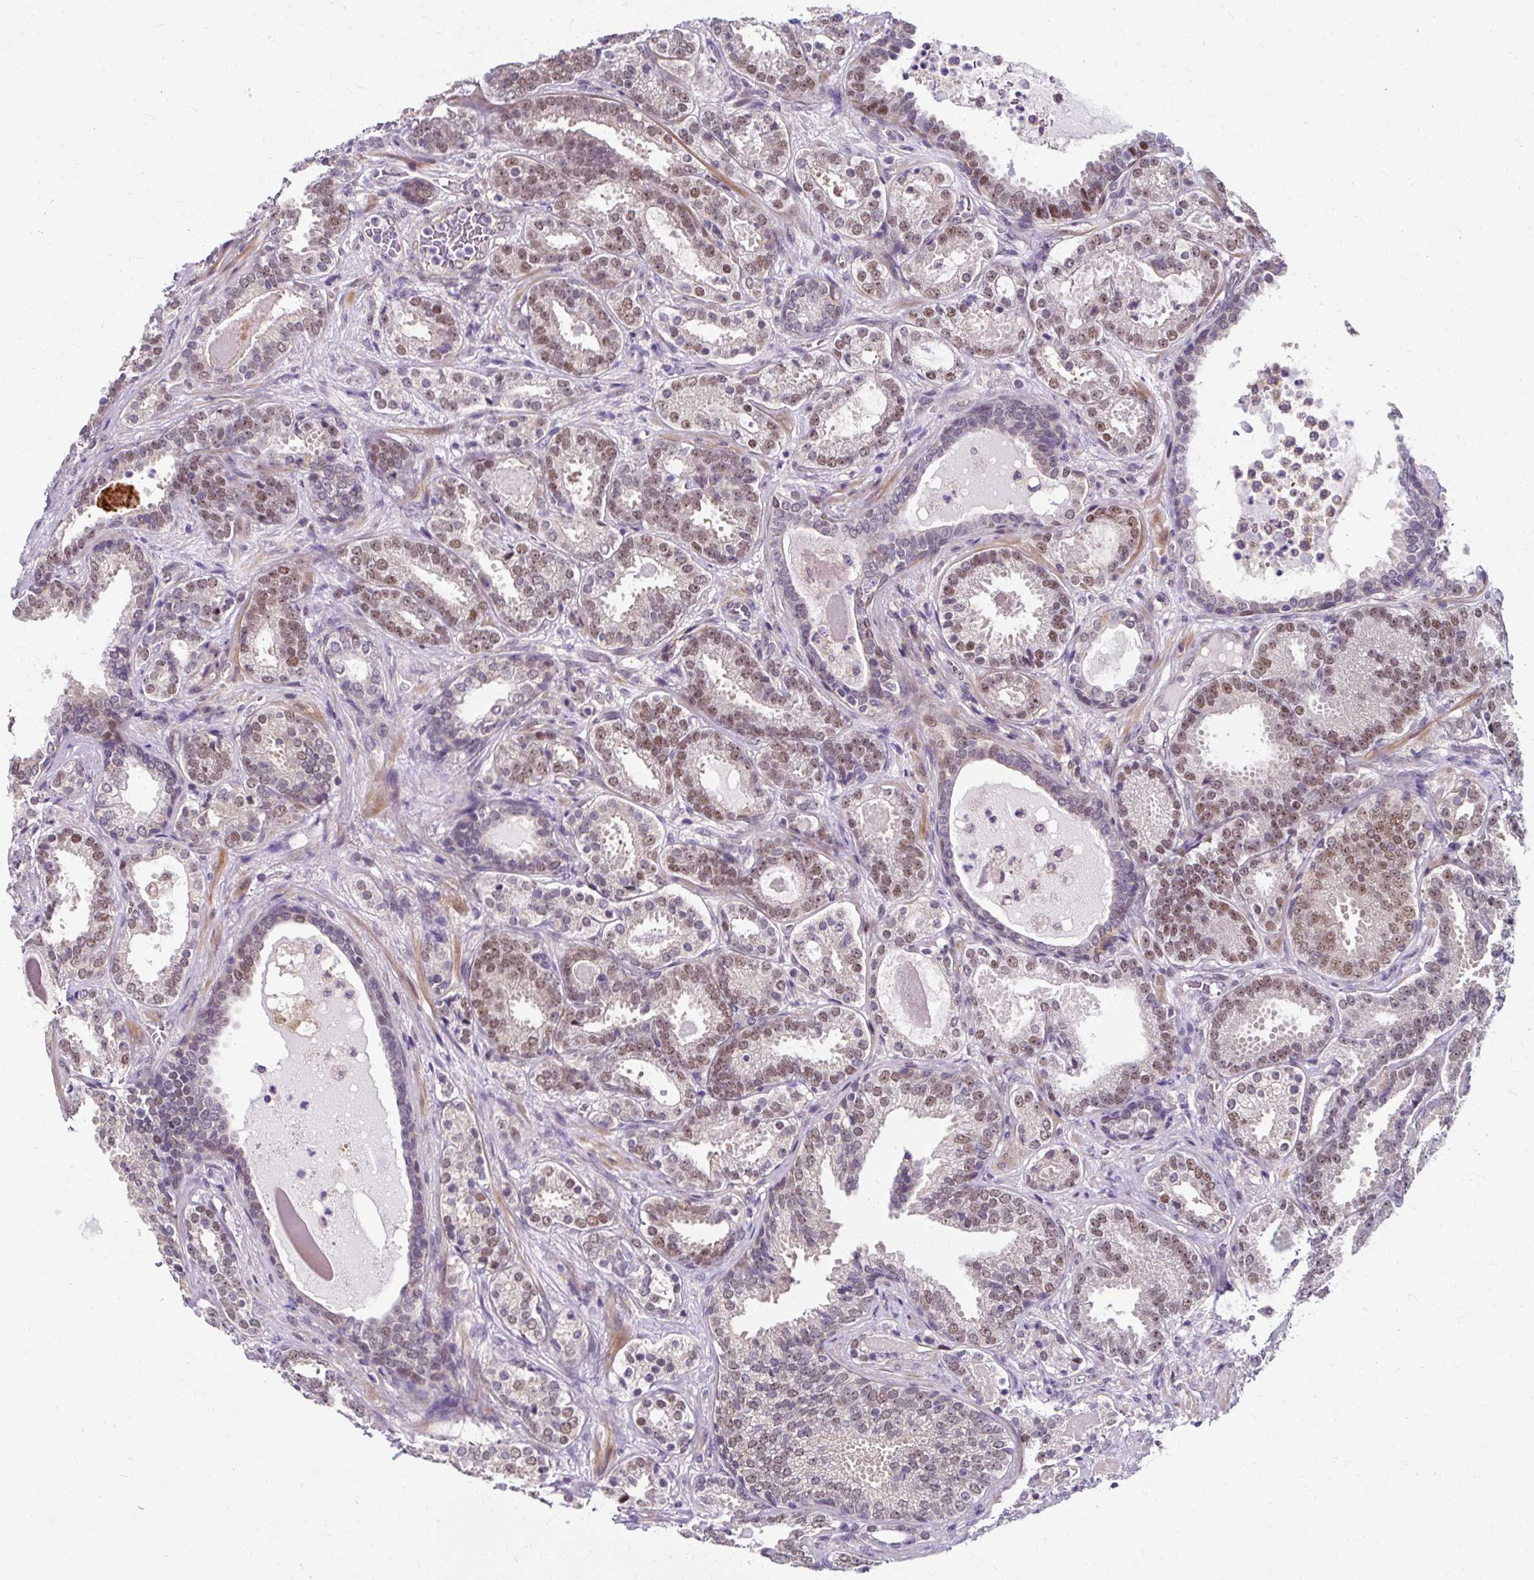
{"staining": {"intensity": "weak", "quantity": ">75%", "location": "nuclear"}, "tissue": "prostate cancer", "cell_type": "Tumor cells", "image_type": "cancer", "snomed": [{"axis": "morphology", "description": "Adenocarcinoma, High grade"}, {"axis": "topography", "description": "Prostate"}], "caption": "A high-resolution photomicrograph shows IHC staining of prostate cancer (adenocarcinoma (high-grade)), which displays weak nuclear positivity in about >75% of tumor cells. The staining was performed using DAB (3,3'-diaminobenzidine) to visualize the protein expression in brown, while the nuclei were stained in blue with hematoxylin (Magnification: 20x).", "gene": "ZNF555", "patient": {"sex": "male", "age": 65}}